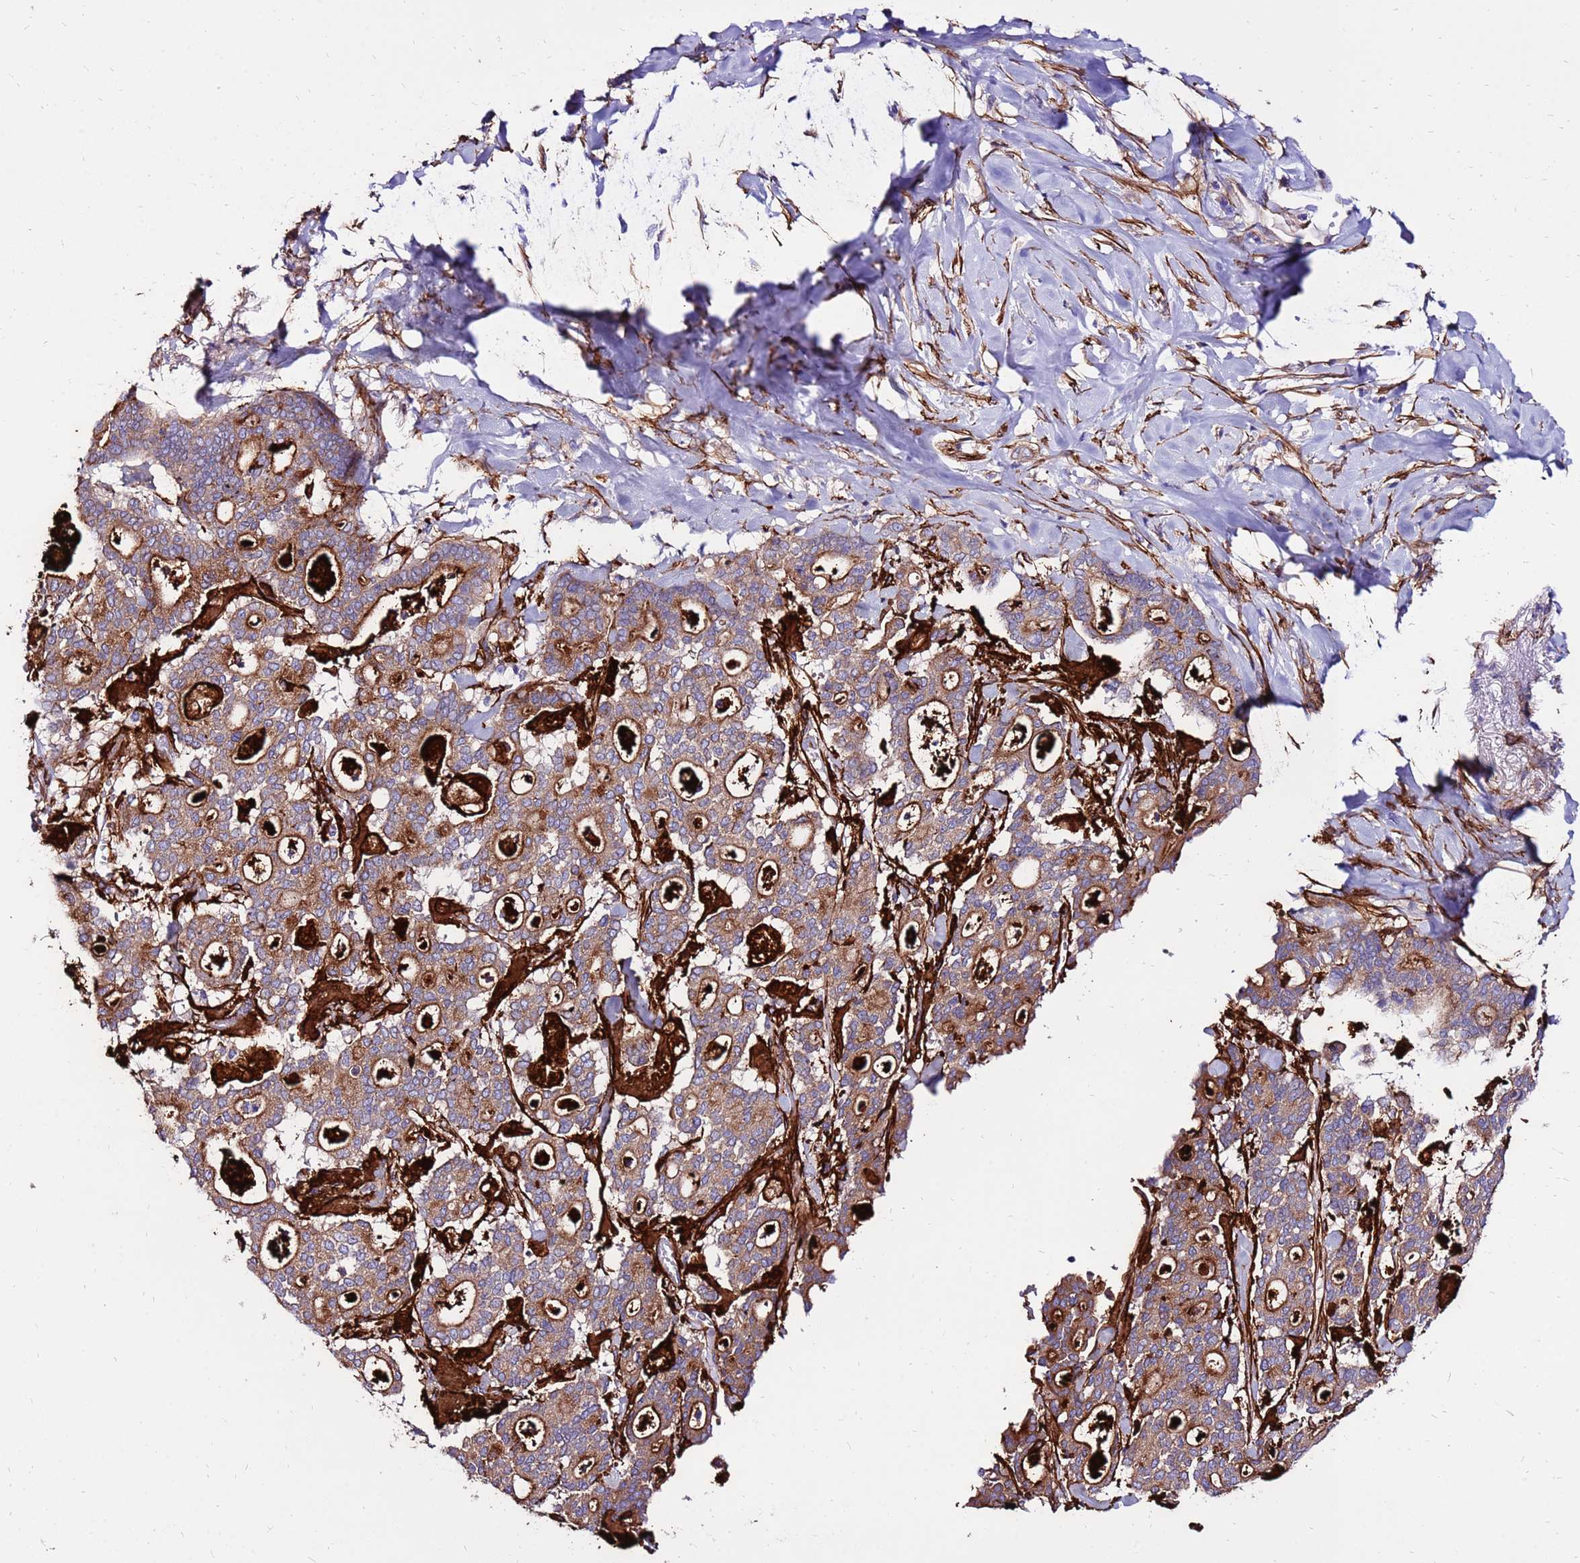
{"staining": {"intensity": "moderate", "quantity": ">75%", "location": "cytoplasmic/membranous"}, "tissue": "pancreatic cancer", "cell_type": "Tumor cells", "image_type": "cancer", "snomed": [{"axis": "morphology", "description": "Adenocarcinoma, NOS"}, {"axis": "topography", "description": "Pancreas"}], "caption": "Moderate cytoplasmic/membranous protein expression is appreciated in approximately >75% of tumor cells in adenocarcinoma (pancreatic). (DAB = brown stain, brightfield microscopy at high magnification).", "gene": "EI24", "patient": {"sex": "male", "age": 63}}